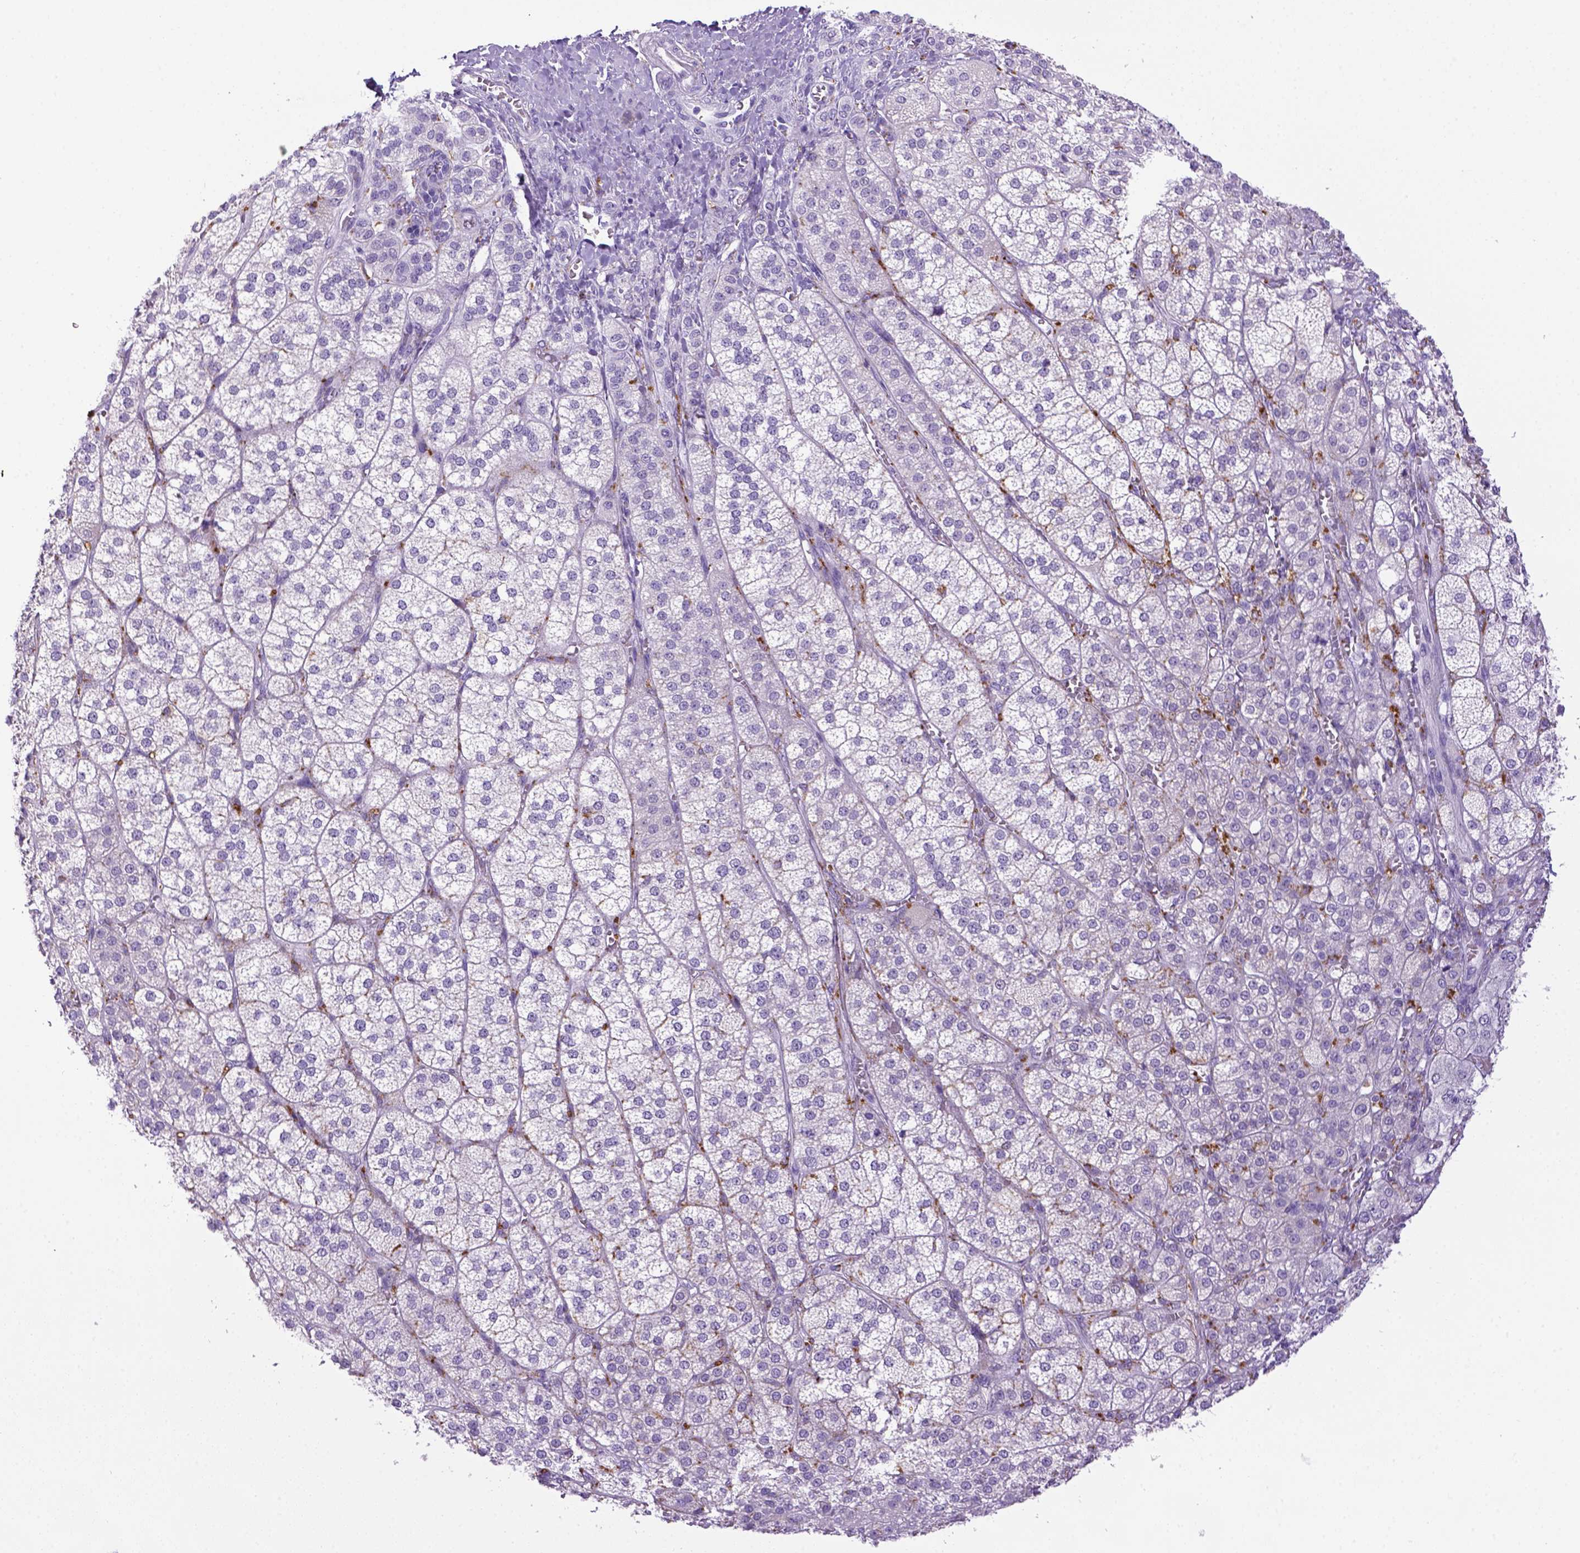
{"staining": {"intensity": "negative", "quantity": "none", "location": "none"}, "tissue": "adrenal gland", "cell_type": "Glandular cells", "image_type": "normal", "snomed": [{"axis": "morphology", "description": "Normal tissue, NOS"}, {"axis": "topography", "description": "Adrenal gland"}], "caption": "DAB (3,3'-diaminobenzidine) immunohistochemical staining of normal adrenal gland shows no significant expression in glandular cells. (DAB (3,3'-diaminobenzidine) immunohistochemistry (IHC), high magnification).", "gene": "CD68", "patient": {"sex": "female", "age": 60}}